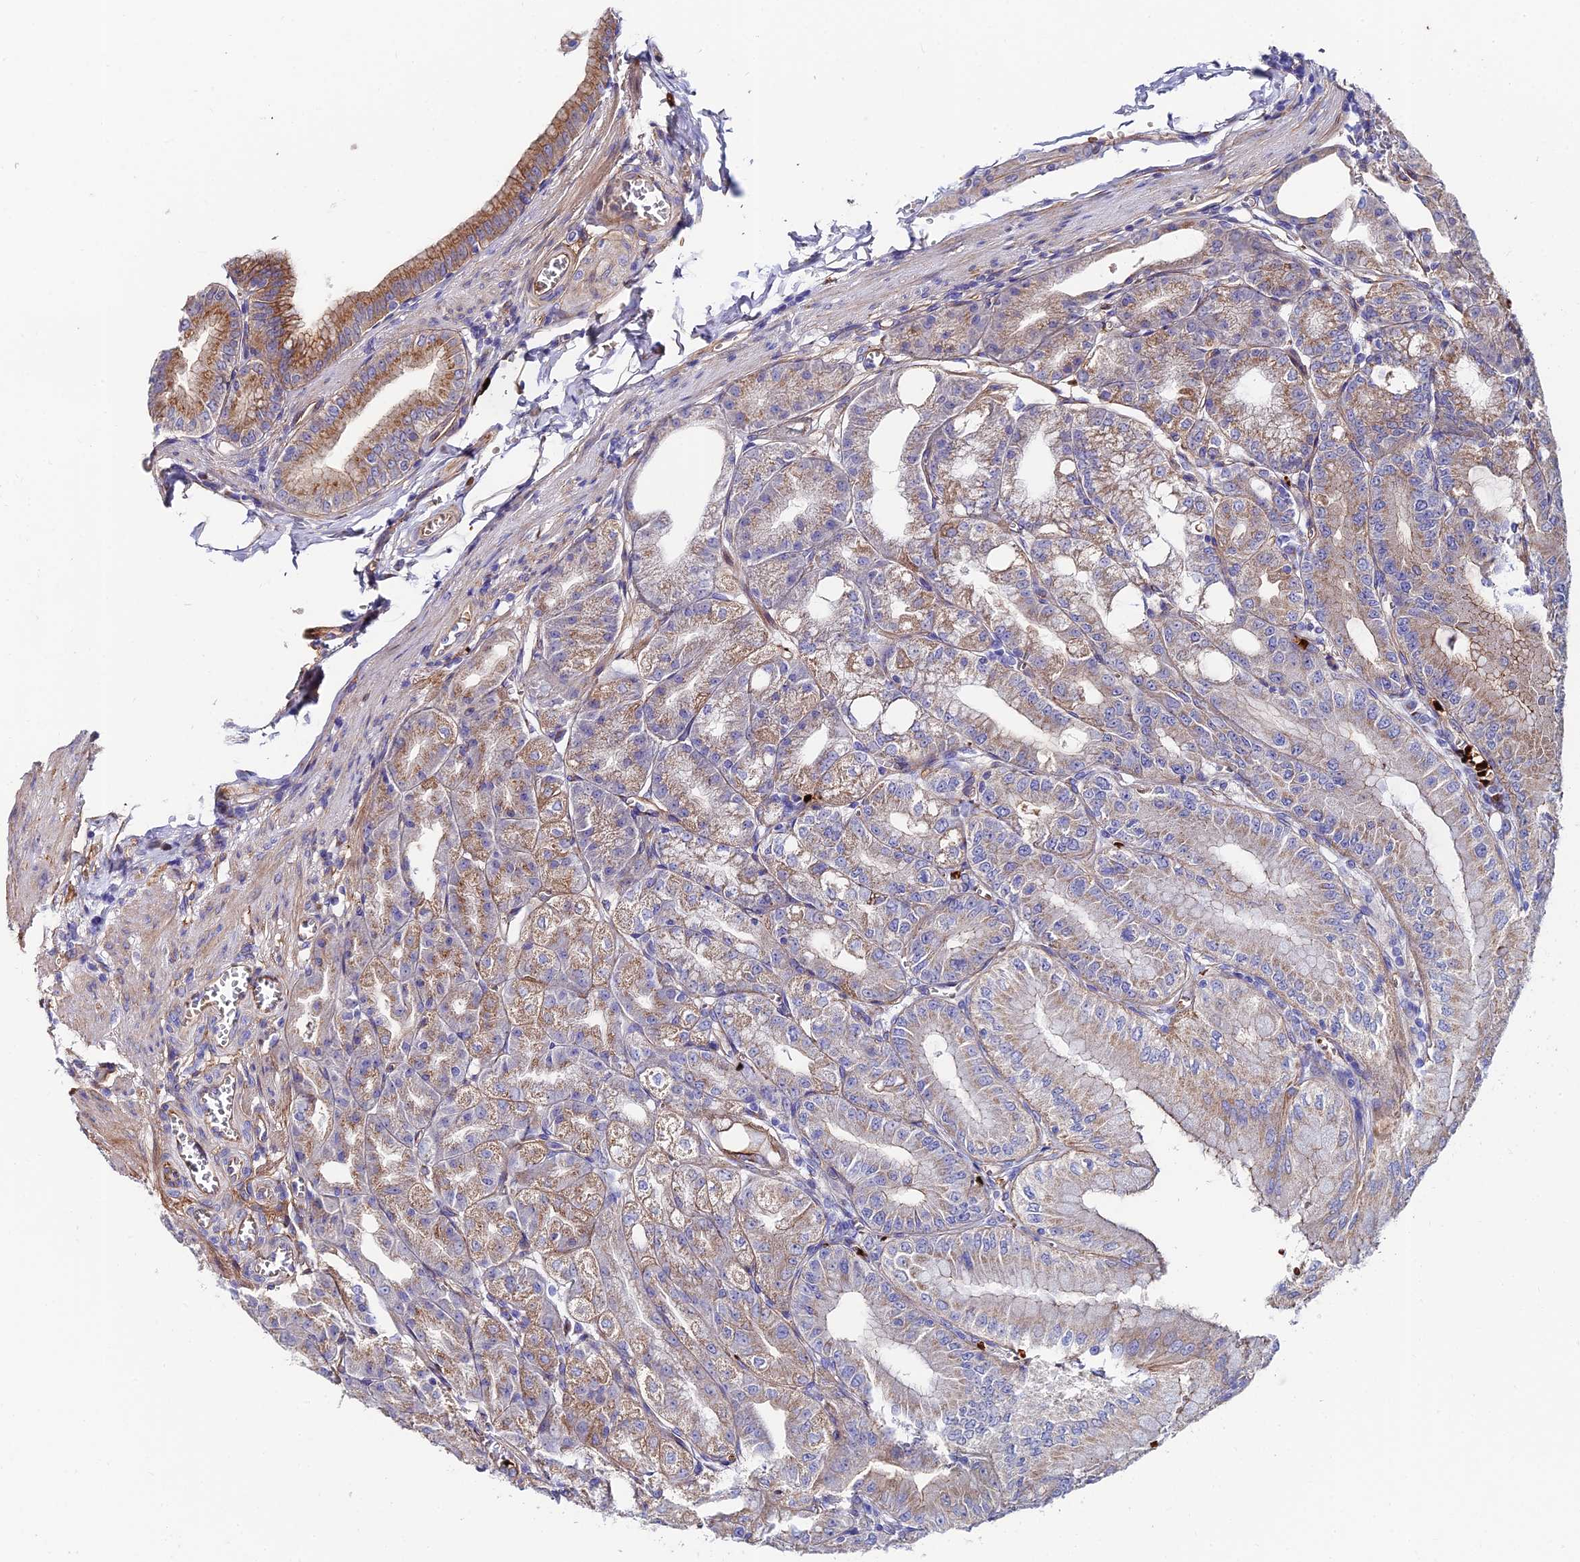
{"staining": {"intensity": "moderate", "quantity": ">75%", "location": "cytoplasmic/membranous"}, "tissue": "stomach", "cell_type": "Glandular cells", "image_type": "normal", "snomed": [{"axis": "morphology", "description": "Normal tissue, NOS"}, {"axis": "topography", "description": "Stomach, upper"}, {"axis": "topography", "description": "Stomach, lower"}], "caption": "A medium amount of moderate cytoplasmic/membranous expression is appreciated in approximately >75% of glandular cells in unremarkable stomach. (IHC, brightfield microscopy, high magnification).", "gene": "ADGRF3", "patient": {"sex": "male", "age": 71}}